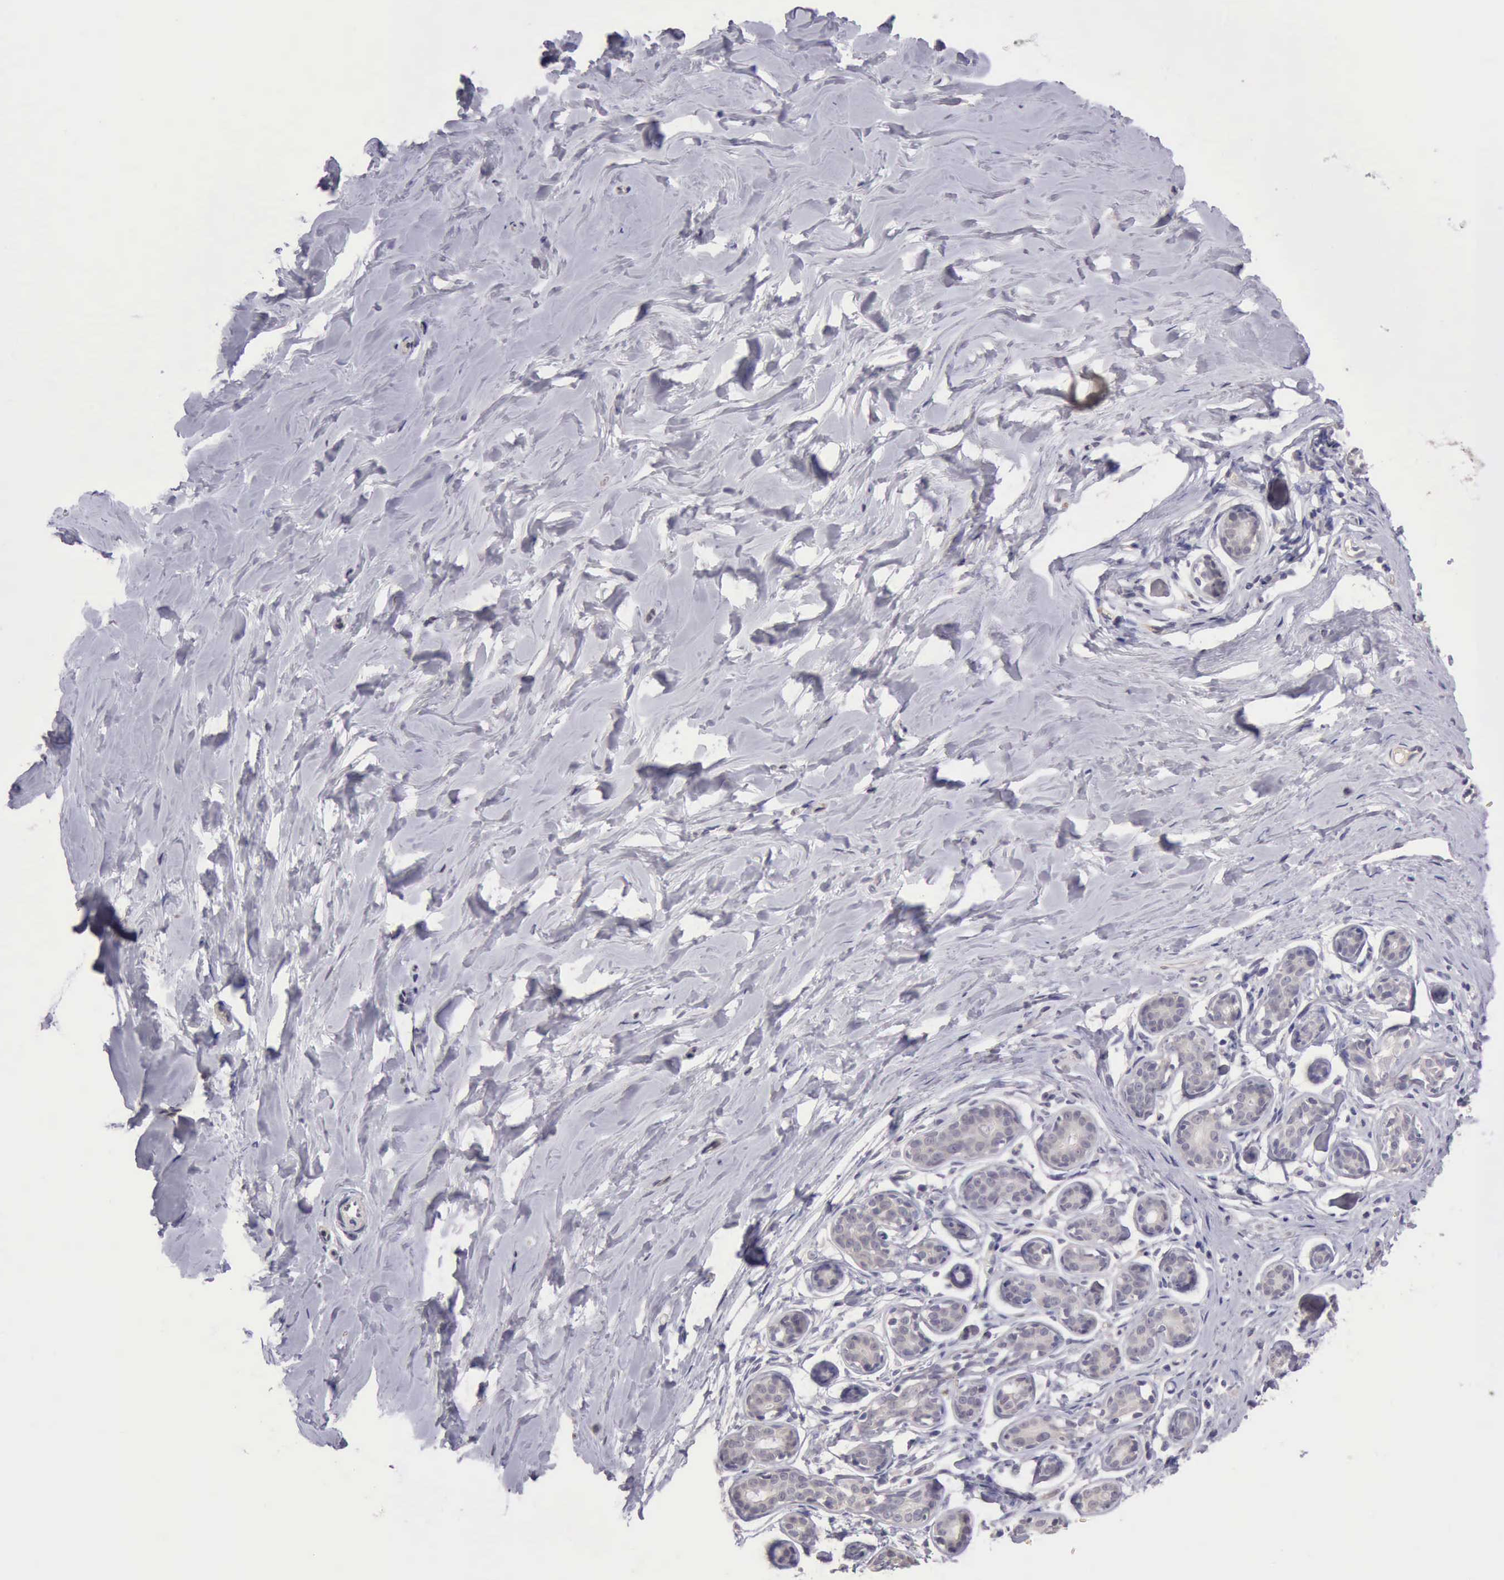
{"staining": {"intensity": "negative", "quantity": "none", "location": "none"}, "tissue": "breast", "cell_type": "Adipocytes", "image_type": "normal", "snomed": [{"axis": "morphology", "description": "Normal tissue, NOS"}, {"axis": "topography", "description": "Breast"}], "caption": "IHC of unremarkable human breast exhibits no positivity in adipocytes. (IHC, brightfield microscopy, high magnification).", "gene": "KCND1", "patient": {"sex": "female", "age": 22}}